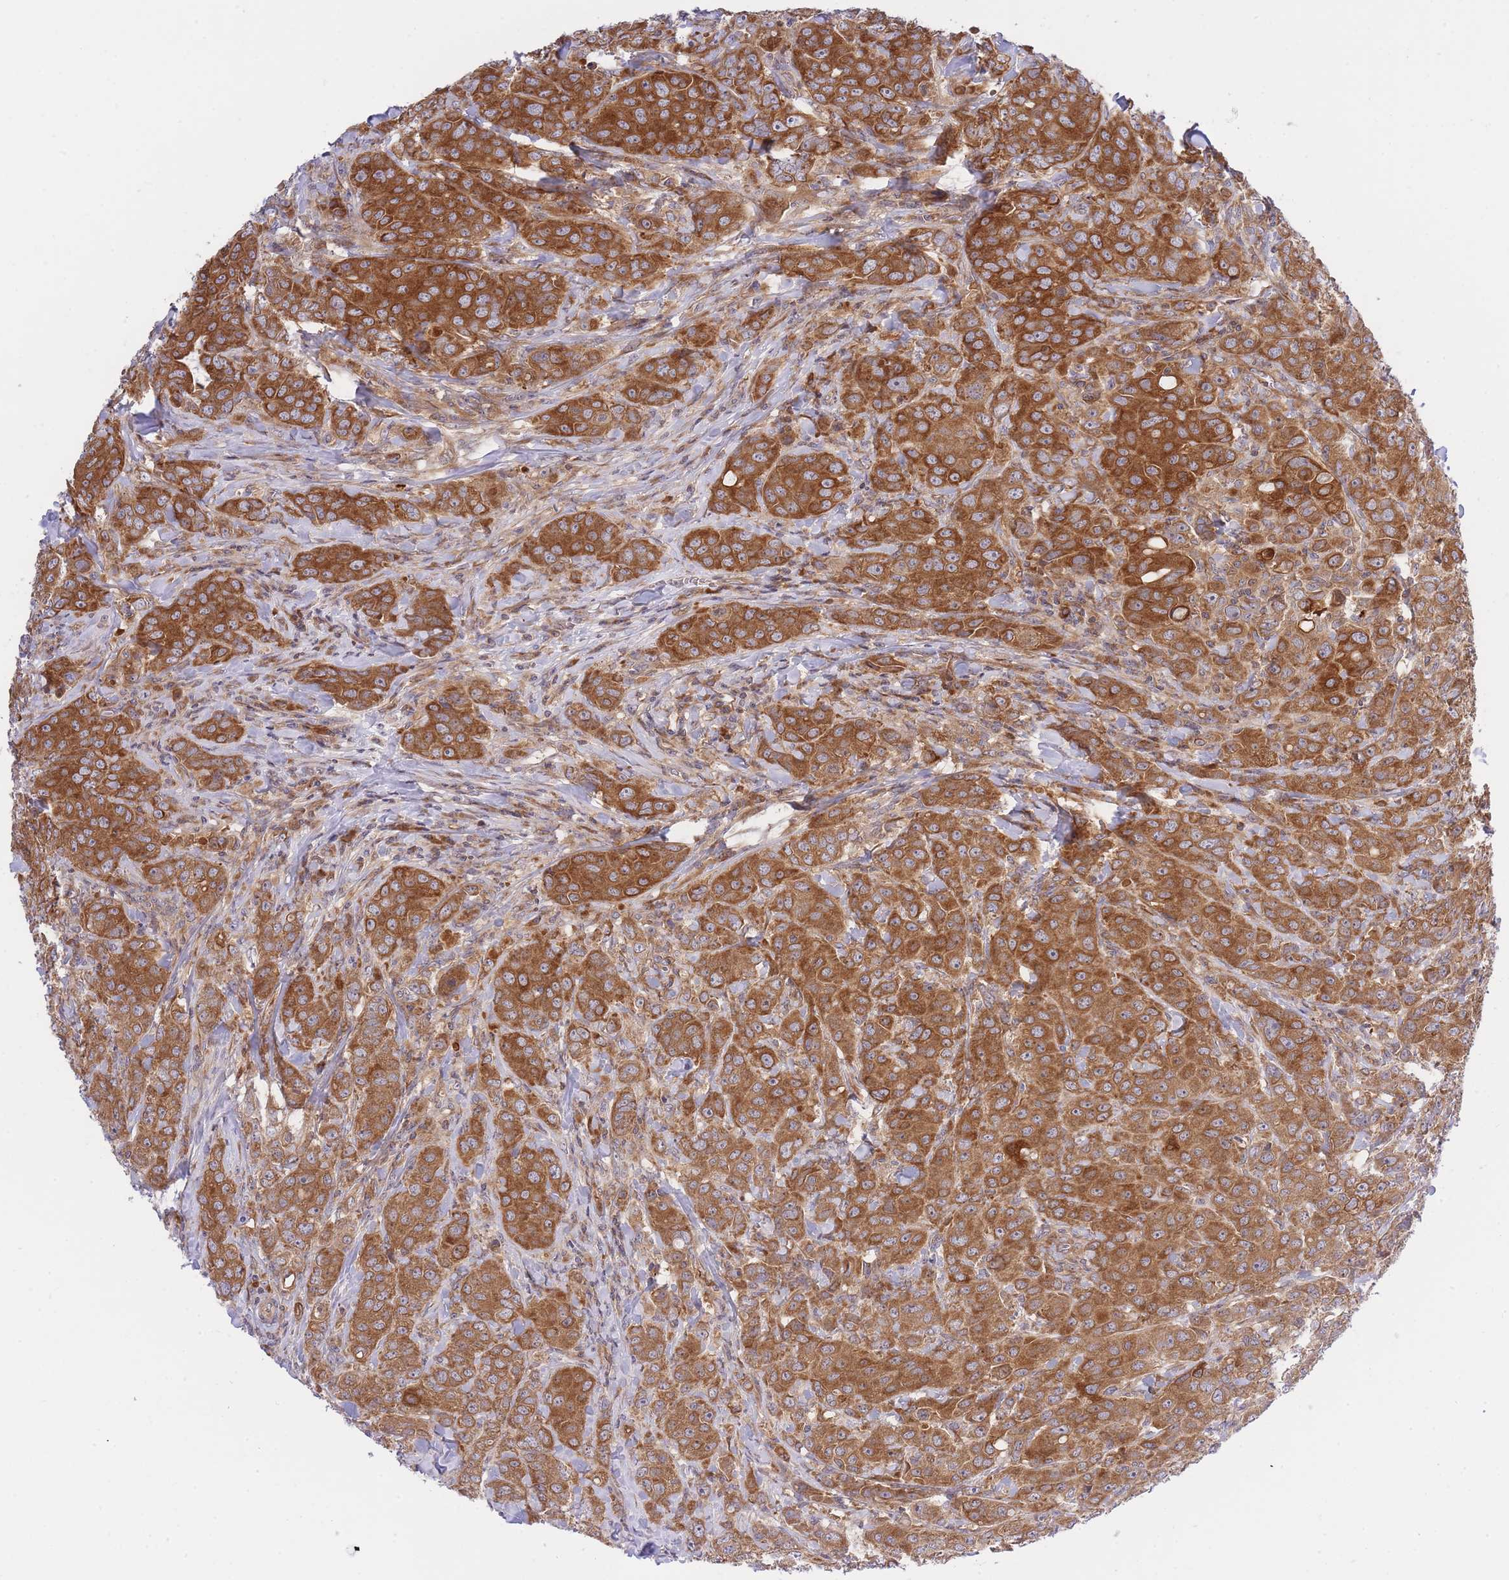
{"staining": {"intensity": "strong", "quantity": ">75%", "location": "cytoplasmic/membranous"}, "tissue": "breast cancer", "cell_type": "Tumor cells", "image_type": "cancer", "snomed": [{"axis": "morphology", "description": "Duct carcinoma"}, {"axis": "topography", "description": "Breast"}], "caption": "Immunohistochemistry of human infiltrating ductal carcinoma (breast) shows high levels of strong cytoplasmic/membranous staining in approximately >75% of tumor cells. The protein of interest is stained brown, and the nuclei are stained in blue (DAB (3,3'-diaminobenzidine) IHC with brightfield microscopy, high magnification).", "gene": "EIF2B2", "patient": {"sex": "female", "age": 43}}